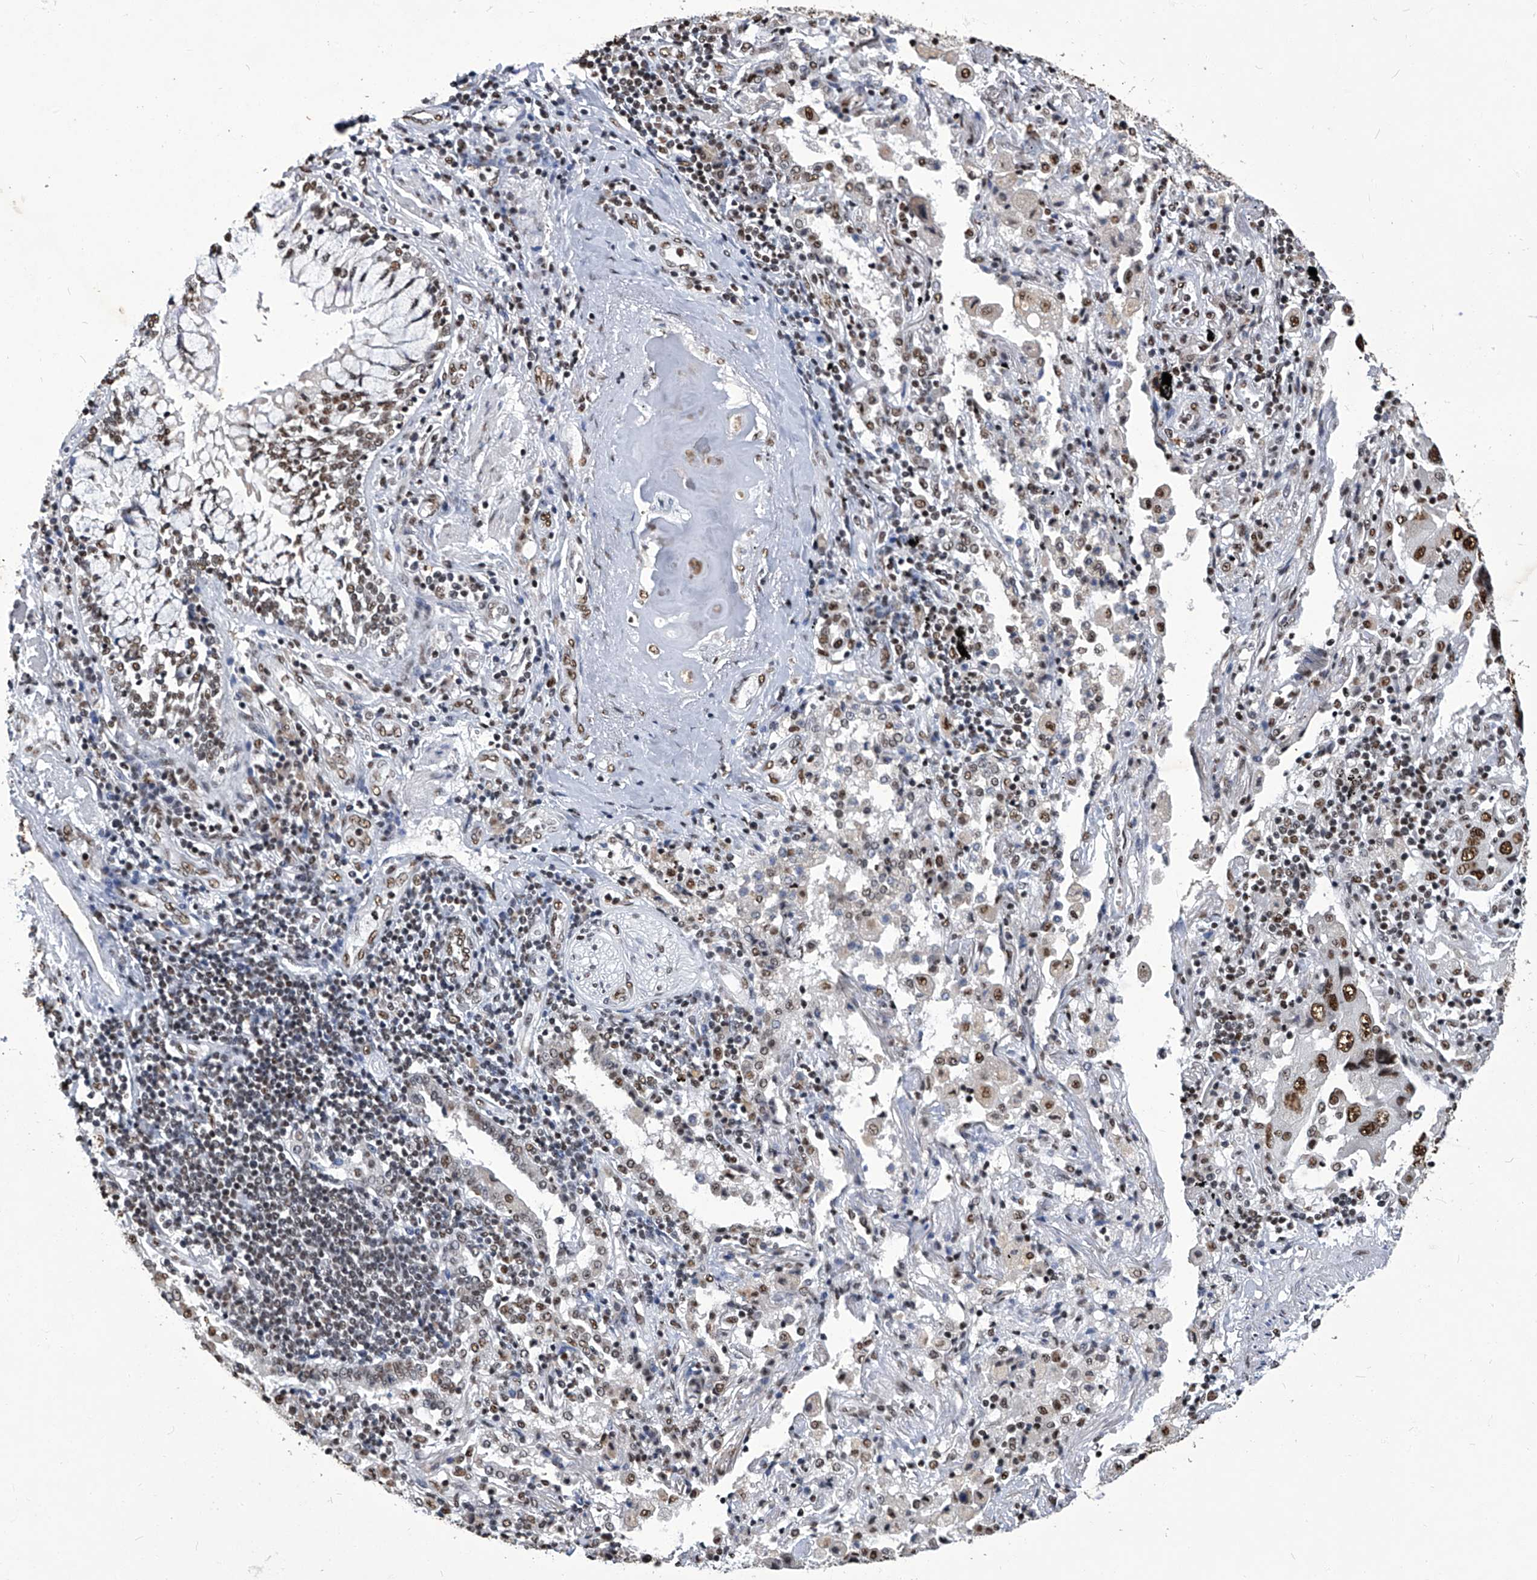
{"staining": {"intensity": "moderate", "quantity": ">75%", "location": "nuclear"}, "tissue": "lung cancer", "cell_type": "Tumor cells", "image_type": "cancer", "snomed": [{"axis": "morphology", "description": "Adenocarcinoma, NOS"}, {"axis": "topography", "description": "Lung"}], "caption": "This histopathology image shows immunohistochemistry staining of lung cancer, with medium moderate nuclear staining in approximately >75% of tumor cells.", "gene": "HBP1", "patient": {"sex": "female", "age": 65}}